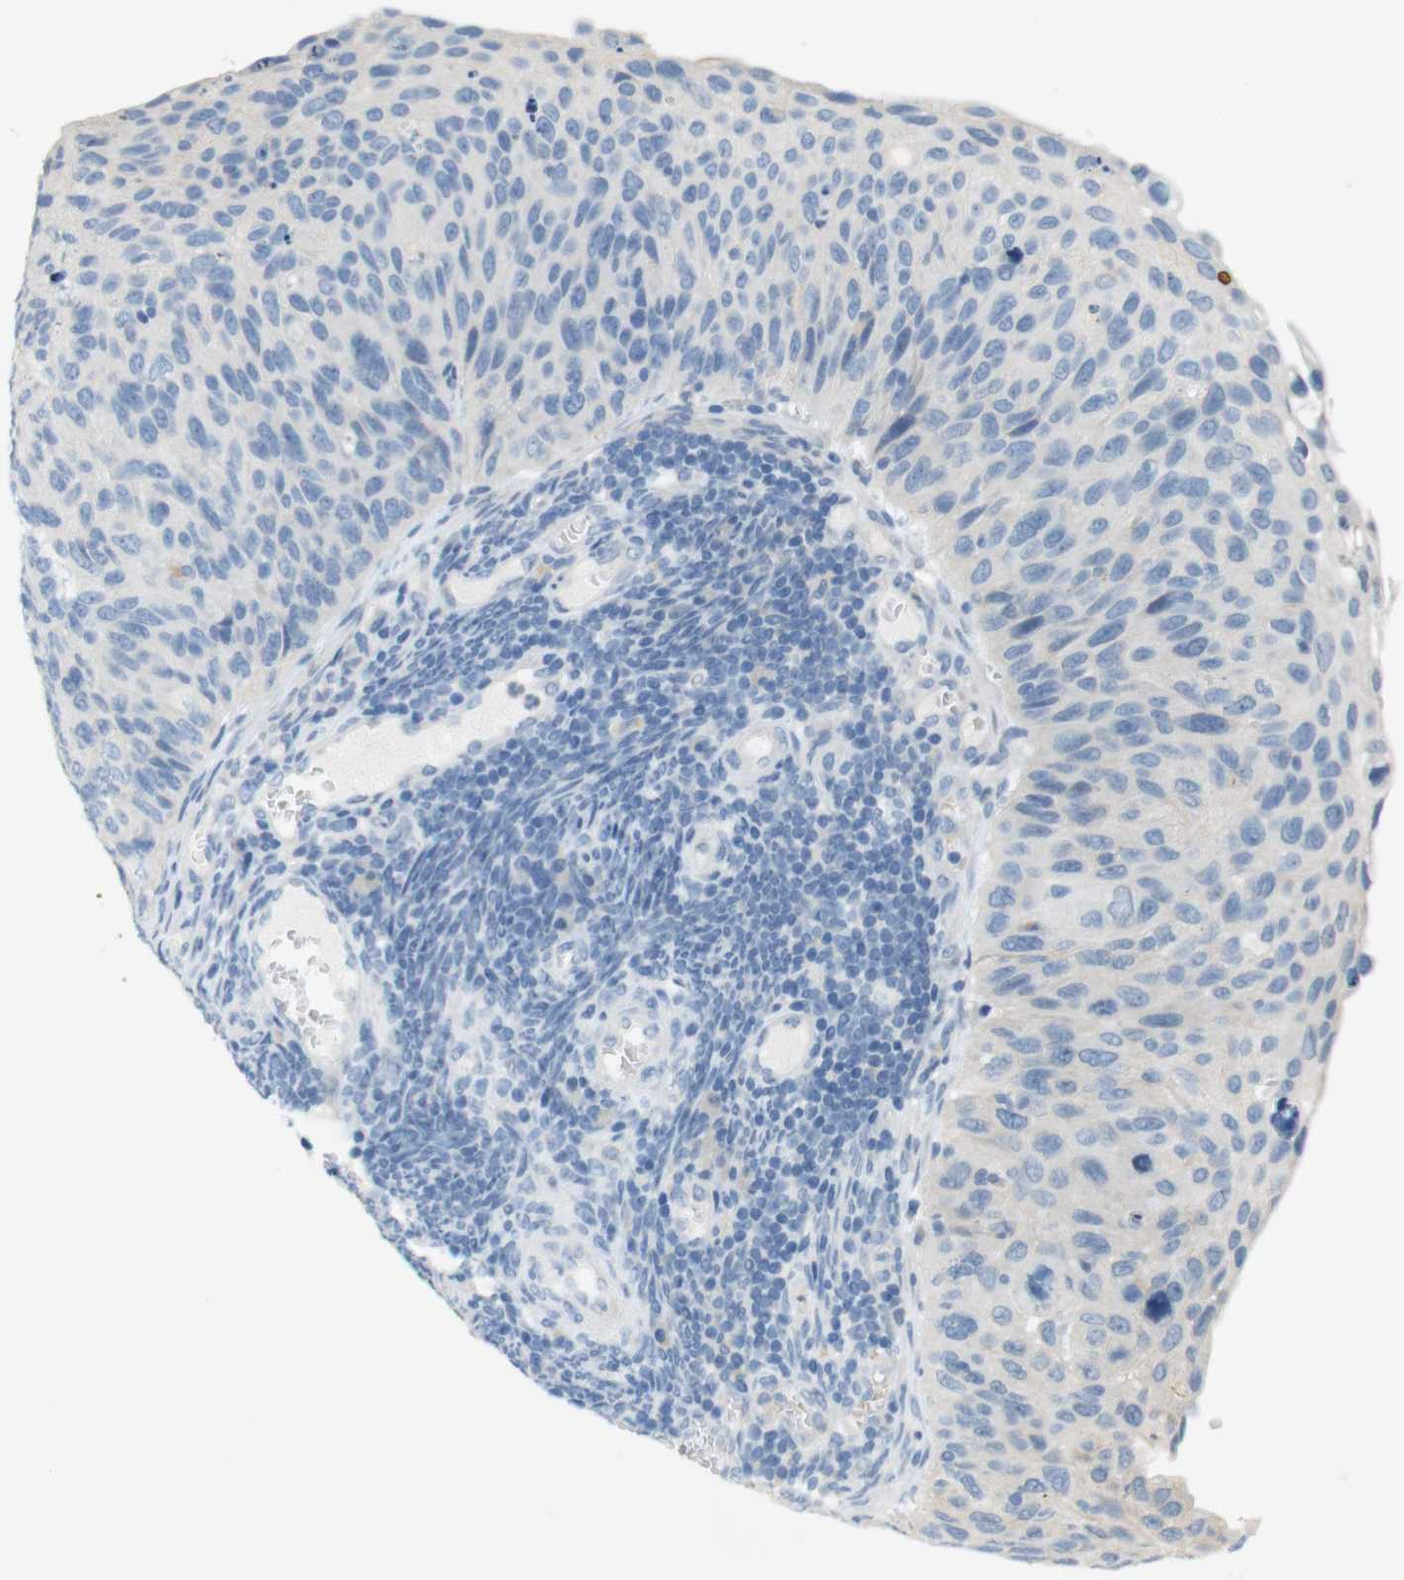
{"staining": {"intensity": "negative", "quantity": "none", "location": "none"}, "tissue": "cervical cancer", "cell_type": "Tumor cells", "image_type": "cancer", "snomed": [{"axis": "morphology", "description": "Squamous cell carcinoma, NOS"}, {"axis": "topography", "description": "Cervix"}], "caption": "Tumor cells are negative for protein expression in human cervical squamous cell carcinoma. The staining is performed using DAB (3,3'-diaminobenzidine) brown chromogen with nuclei counter-stained in using hematoxylin.", "gene": "LRRK2", "patient": {"sex": "female", "age": 70}}